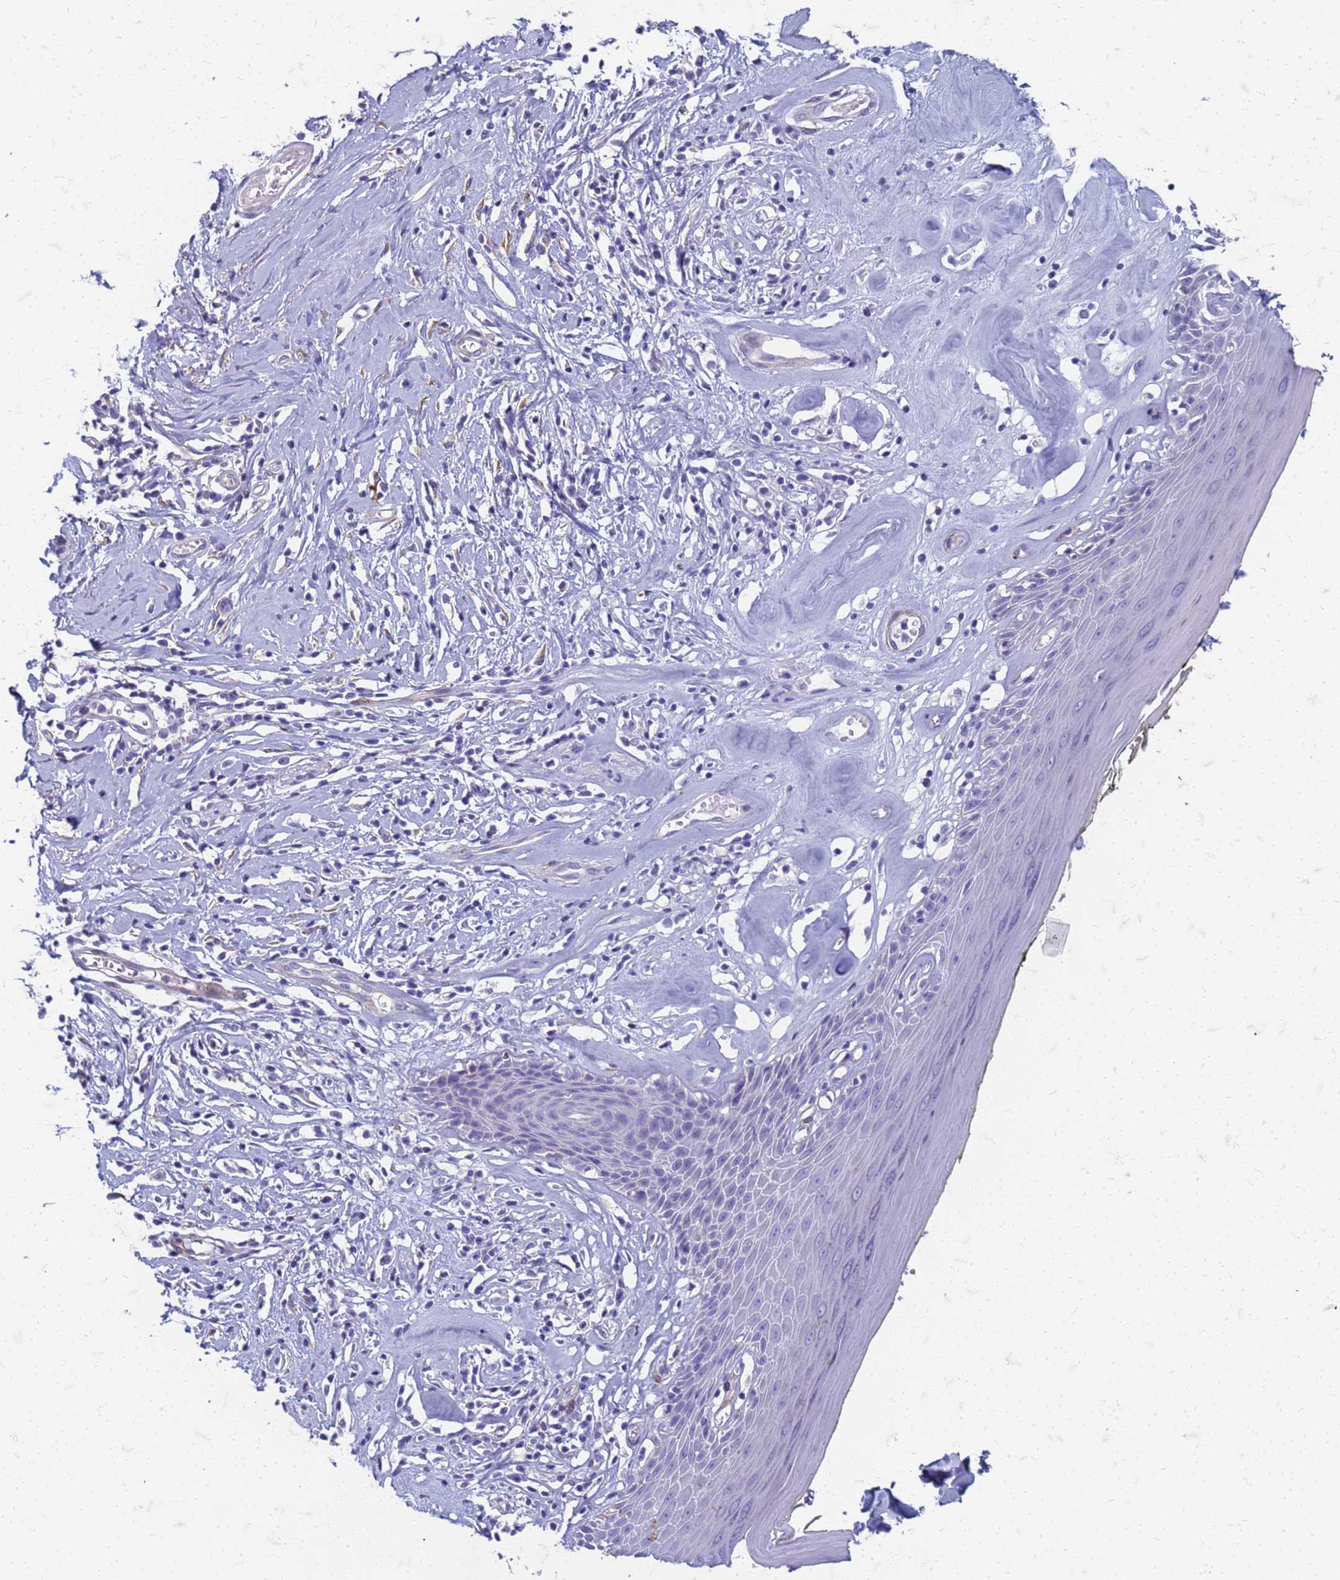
{"staining": {"intensity": "negative", "quantity": "none", "location": "none"}, "tissue": "skin", "cell_type": "Epidermal cells", "image_type": "normal", "snomed": [{"axis": "morphology", "description": "Normal tissue, NOS"}, {"axis": "morphology", "description": "Inflammation, NOS"}, {"axis": "topography", "description": "Vulva"}], "caption": "High magnification brightfield microscopy of unremarkable skin stained with DAB (3,3'-diaminobenzidine) (brown) and counterstained with hematoxylin (blue): epidermal cells show no significant positivity. Nuclei are stained in blue.", "gene": "TRIM64B", "patient": {"sex": "female", "age": 84}}